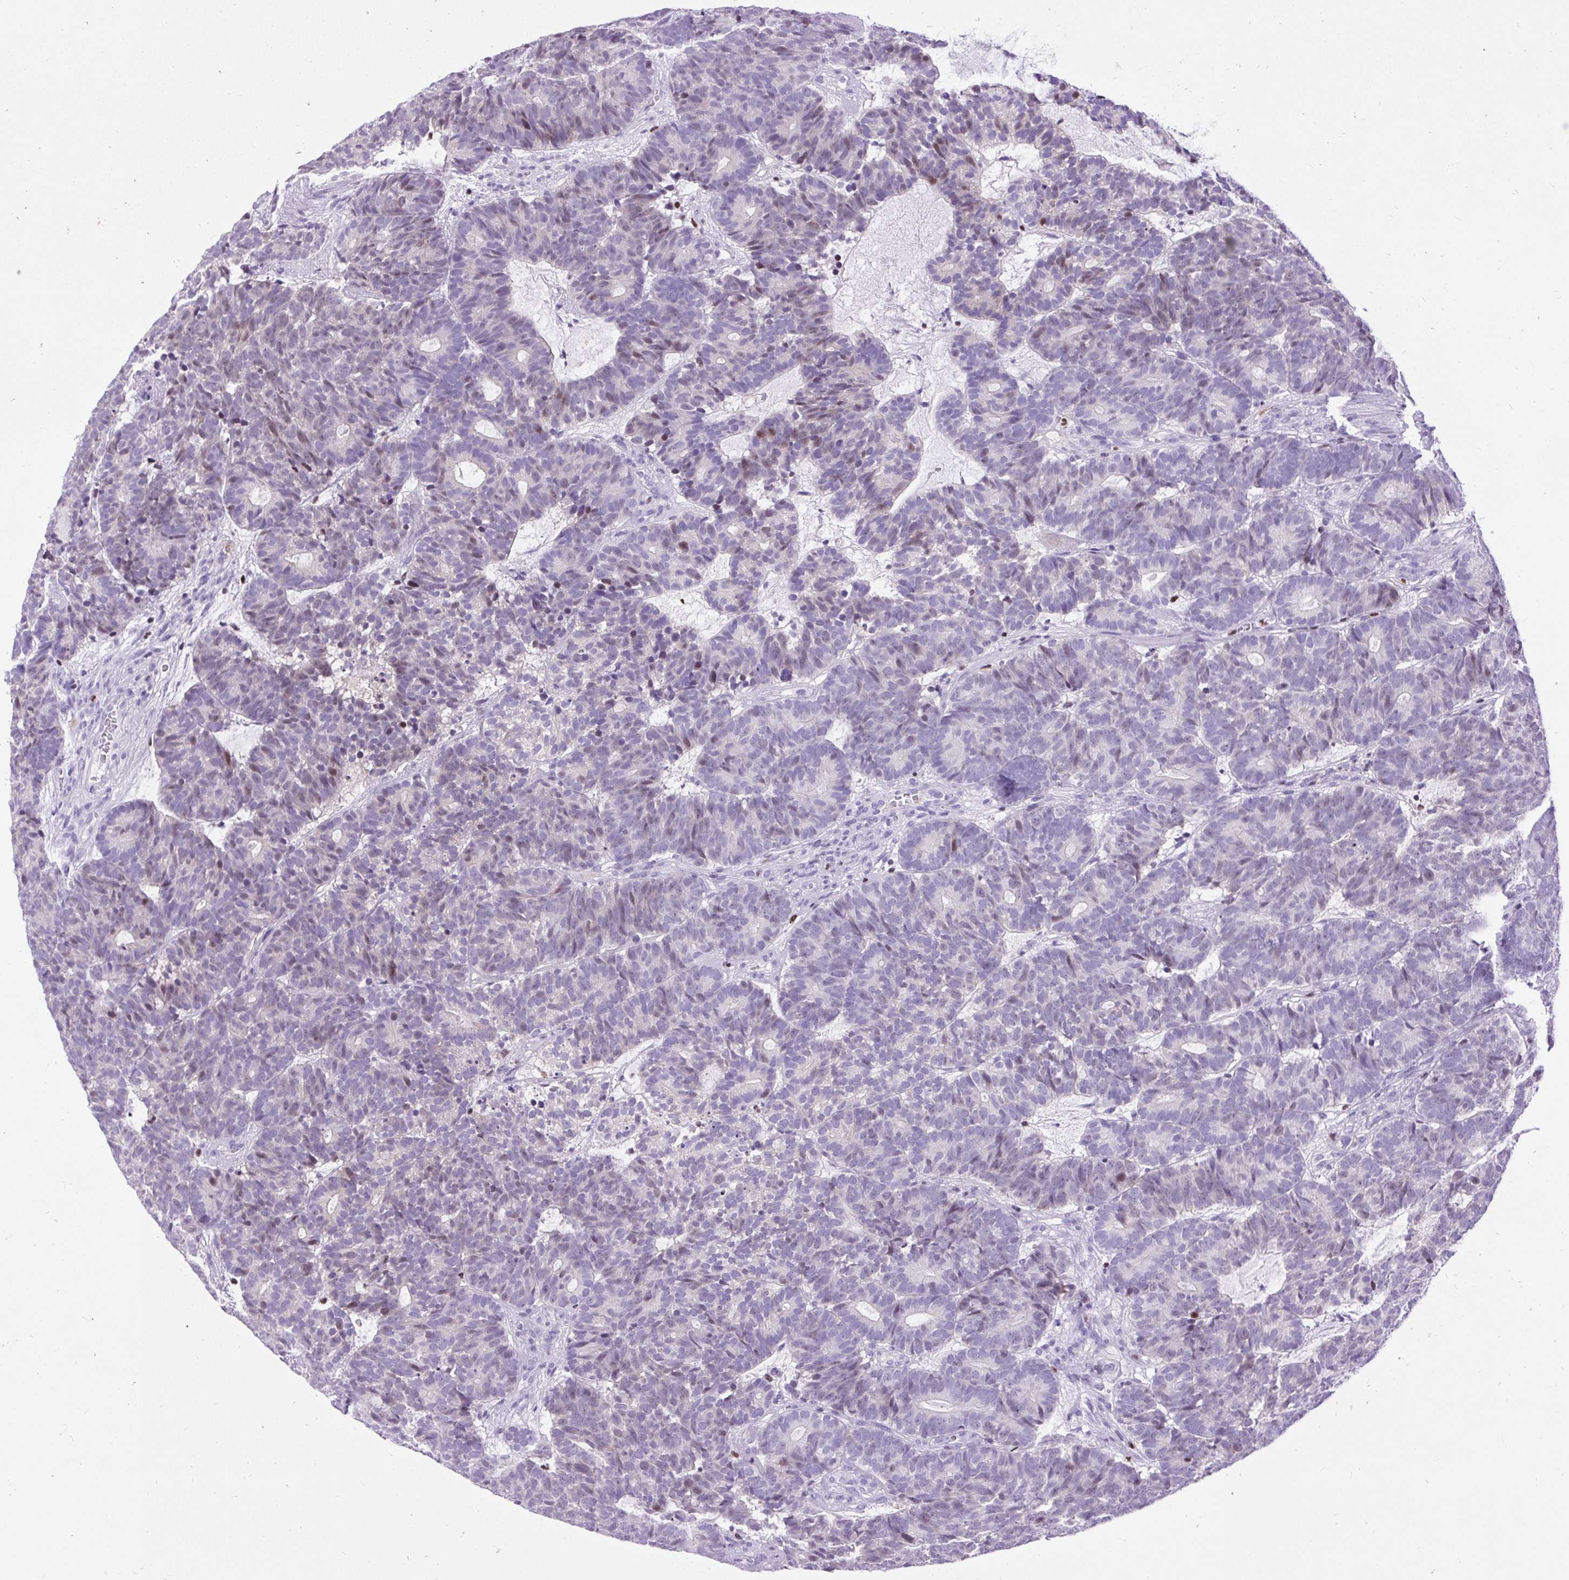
{"staining": {"intensity": "weak", "quantity": "<25%", "location": "nuclear"}, "tissue": "head and neck cancer", "cell_type": "Tumor cells", "image_type": "cancer", "snomed": [{"axis": "morphology", "description": "Adenocarcinoma, NOS"}, {"axis": "topography", "description": "Head-Neck"}], "caption": "High power microscopy micrograph of an IHC image of head and neck adenocarcinoma, revealing no significant staining in tumor cells.", "gene": "SPC24", "patient": {"sex": "female", "age": 81}}